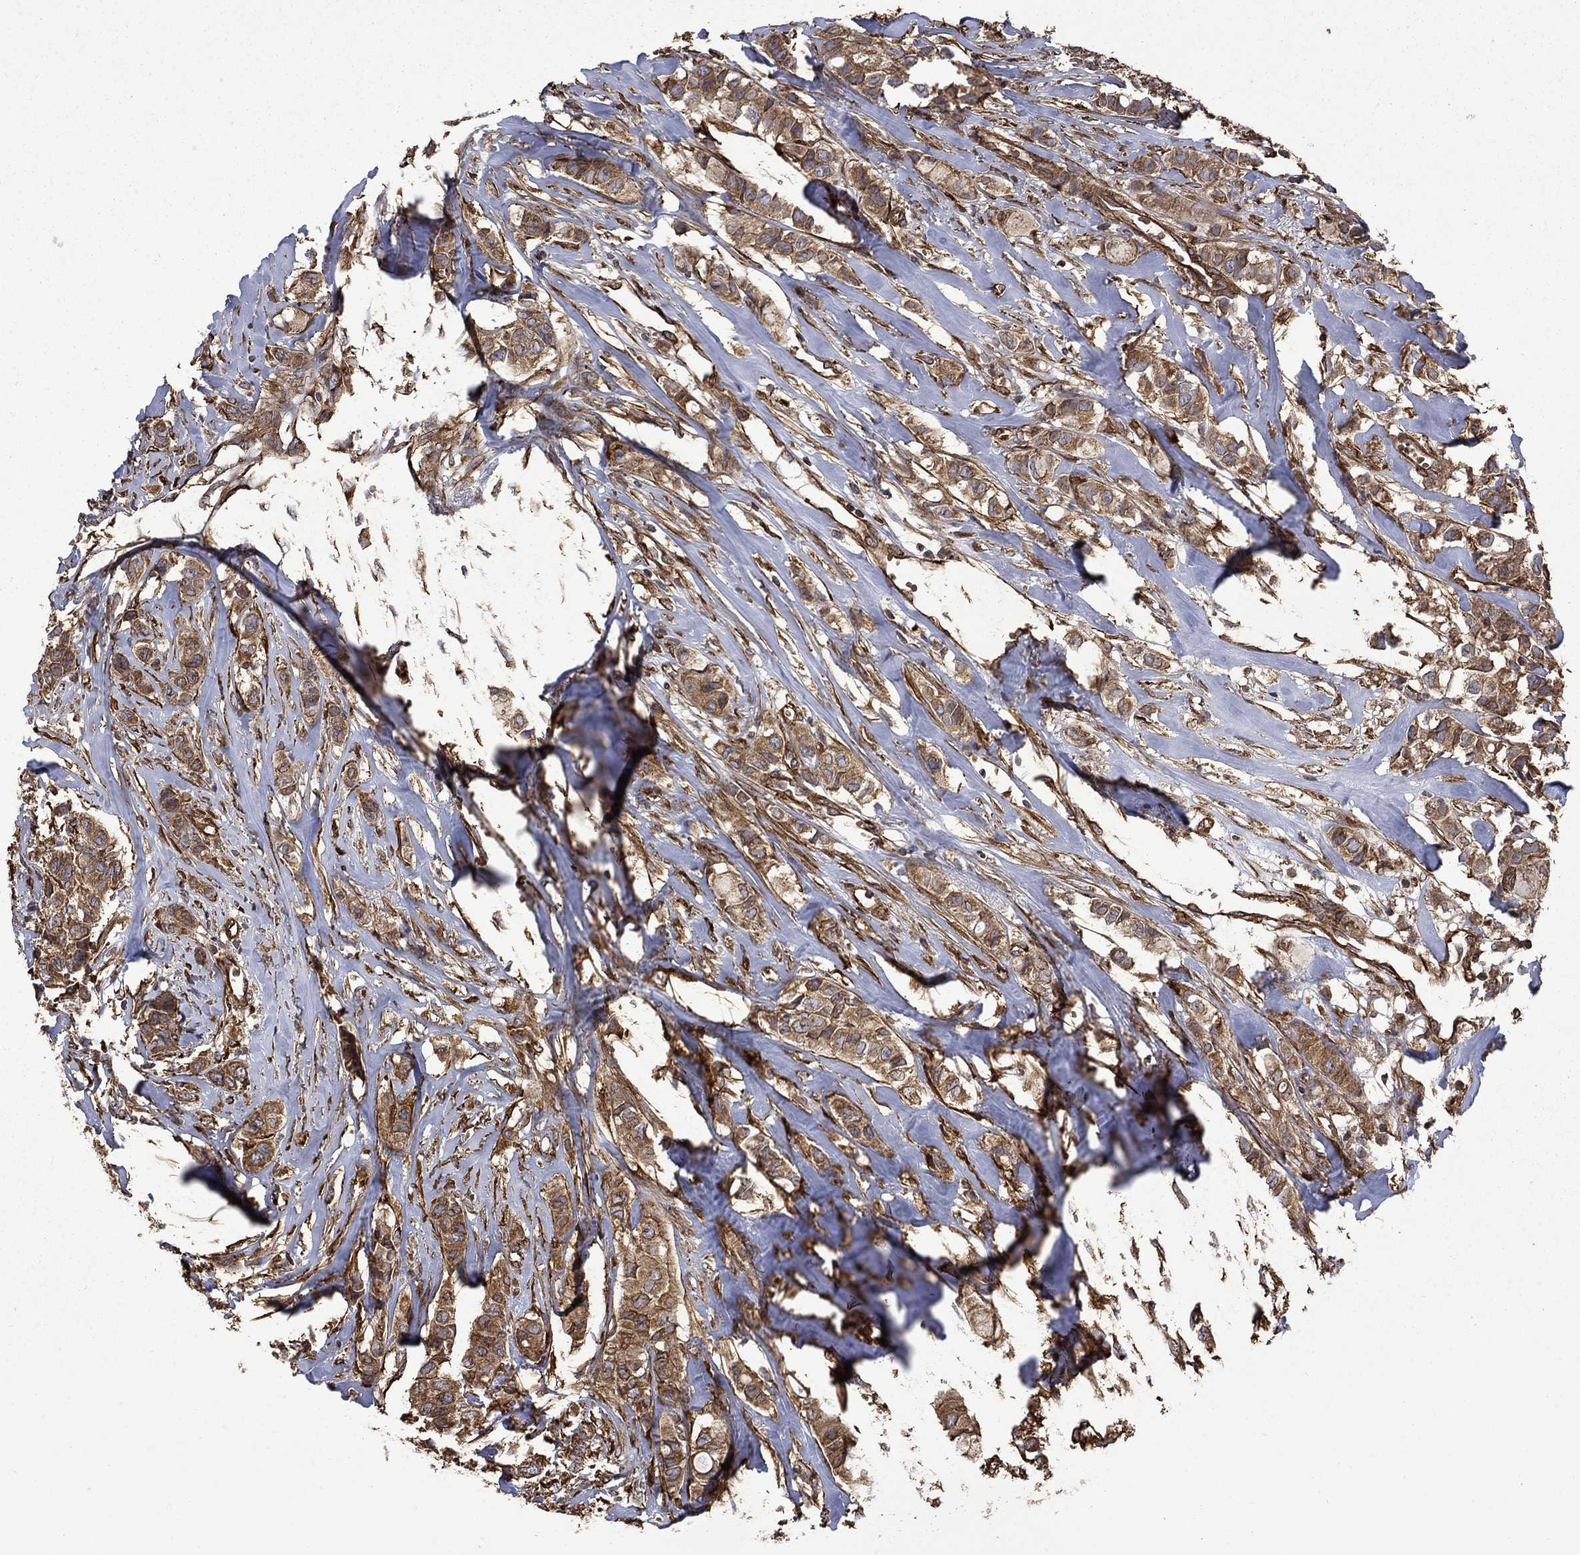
{"staining": {"intensity": "strong", "quantity": "25%-75%", "location": "cytoplasmic/membranous"}, "tissue": "breast cancer", "cell_type": "Tumor cells", "image_type": "cancer", "snomed": [{"axis": "morphology", "description": "Duct carcinoma"}, {"axis": "topography", "description": "Breast"}], "caption": "Human infiltrating ductal carcinoma (breast) stained with a brown dye exhibits strong cytoplasmic/membranous positive staining in about 25%-75% of tumor cells.", "gene": "CUTC", "patient": {"sex": "female", "age": 85}}